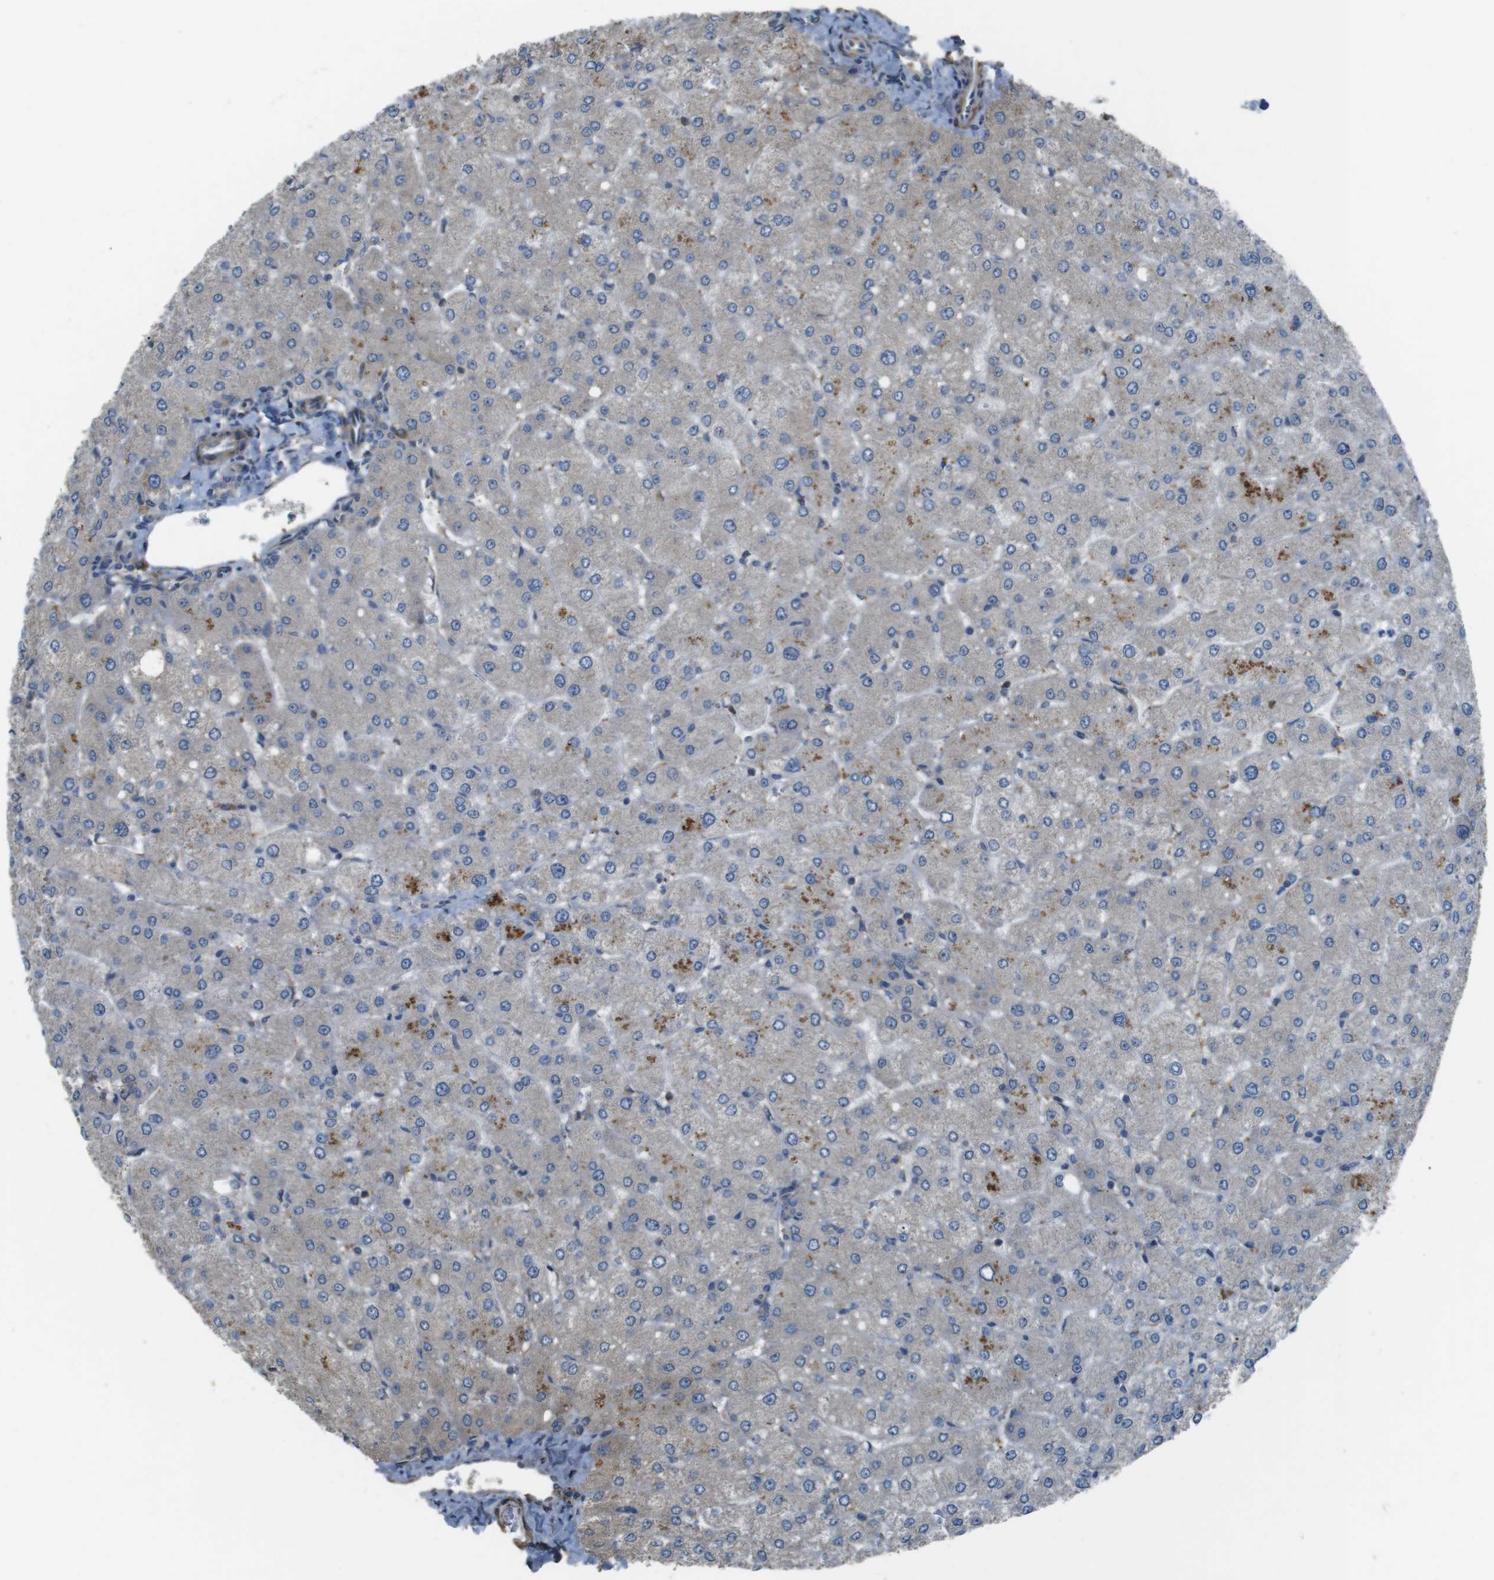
{"staining": {"intensity": "weak", "quantity": ">75%", "location": "cytoplasmic/membranous"}, "tissue": "liver", "cell_type": "Cholangiocytes", "image_type": "normal", "snomed": [{"axis": "morphology", "description": "Normal tissue, NOS"}, {"axis": "topography", "description": "Liver"}], "caption": "High-power microscopy captured an IHC histopathology image of normal liver, revealing weak cytoplasmic/membranous staining in about >75% of cholangiocytes.", "gene": "FUT2", "patient": {"sex": "male", "age": 55}}